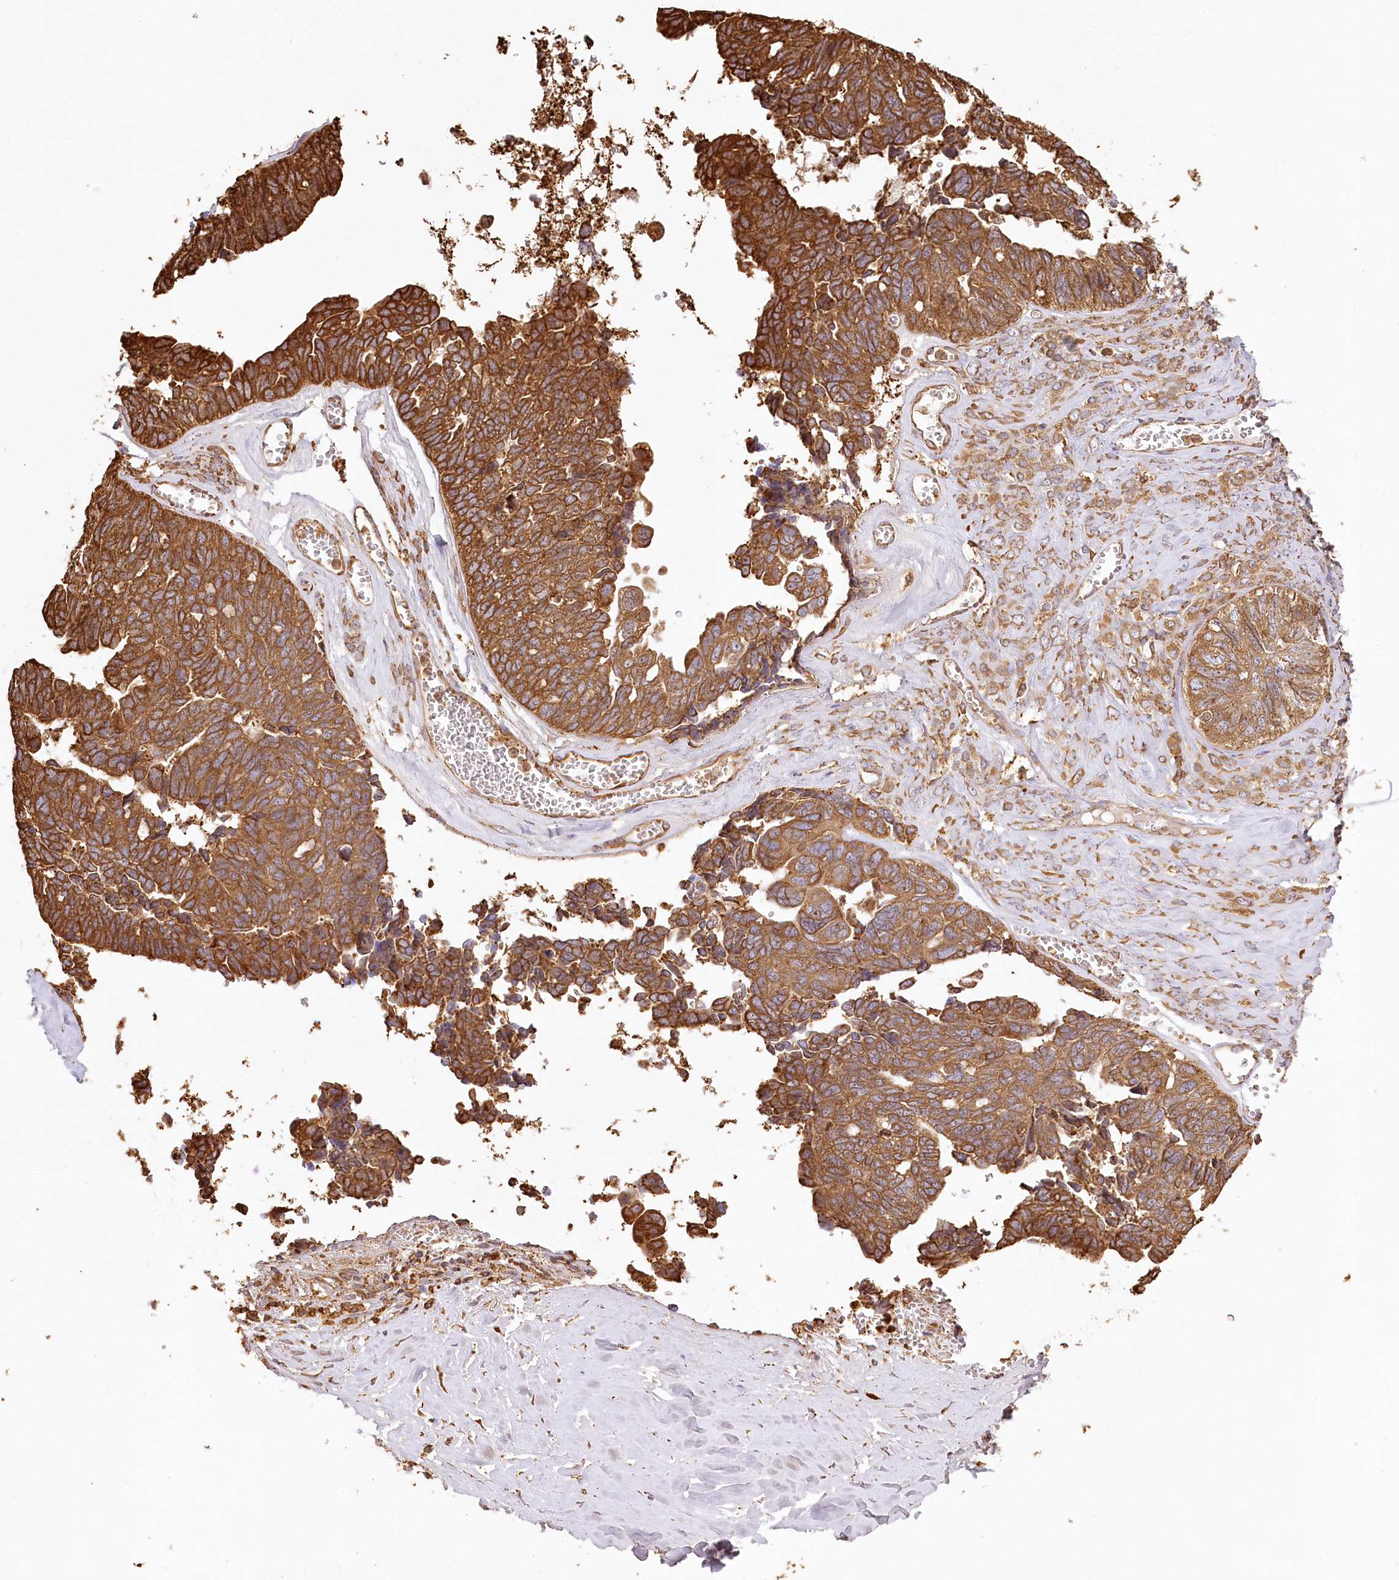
{"staining": {"intensity": "strong", "quantity": ">75%", "location": "cytoplasmic/membranous"}, "tissue": "ovarian cancer", "cell_type": "Tumor cells", "image_type": "cancer", "snomed": [{"axis": "morphology", "description": "Cystadenocarcinoma, serous, NOS"}, {"axis": "topography", "description": "Ovary"}], "caption": "Immunohistochemistry photomicrograph of human ovarian cancer (serous cystadenocarcinoma) stained for a protein (brown), which shows high levels of strong cytoplasmic/membranous staining in approximately >75% of tumor cells.", "gene": "ACAP2", "patient": {"sex": "female", "age": 79}}